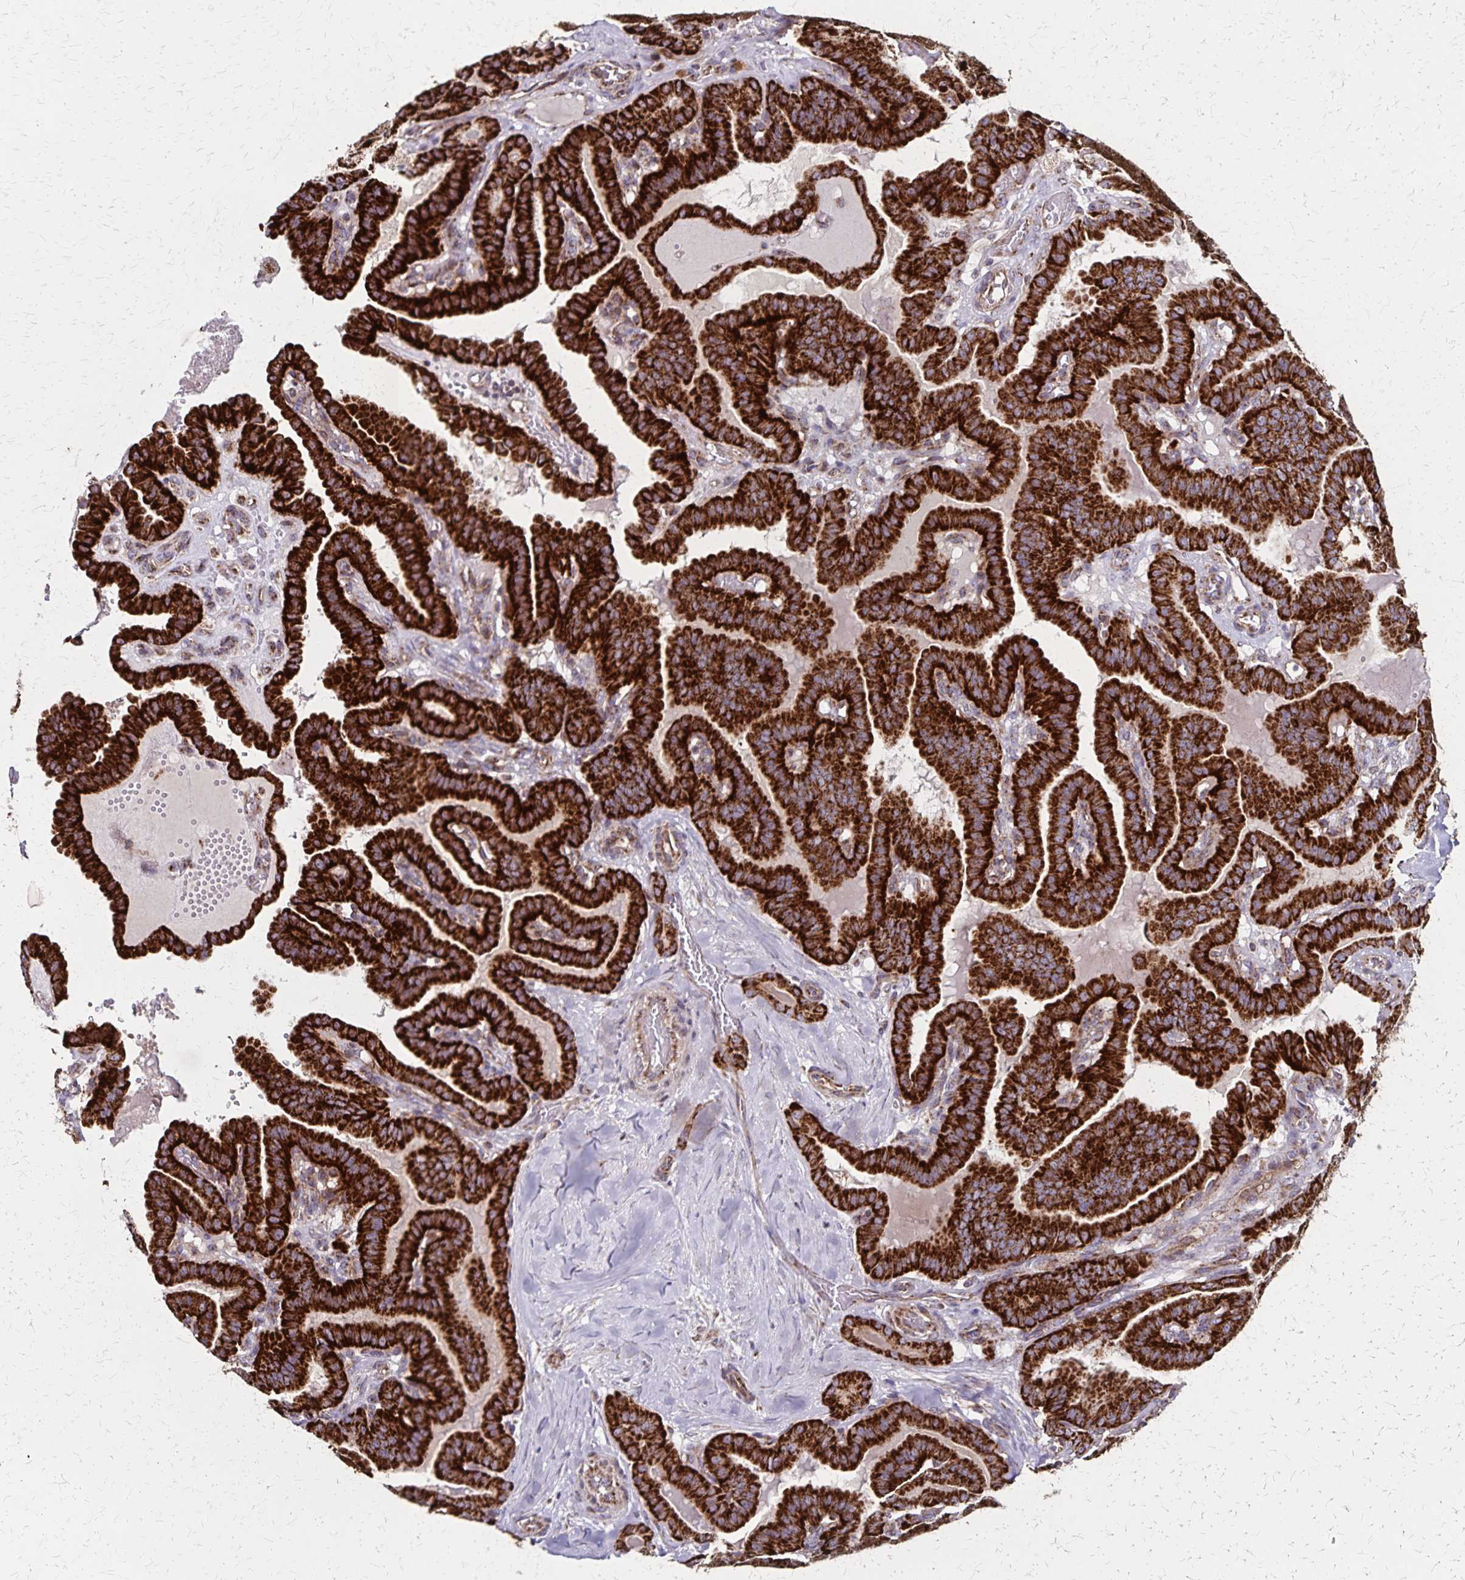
{"staining": {"intensity": "strong", "quantity": ">75%", "location": "cytoplasmic/membranous"}, "tissue": "thyroid cancer", "cell_type": "Tumor cells", "image_type": "cancer", "snomed": [{"axis": "morphology", "description": "Papillary adenocarcinoma, NOS"}, {"axis": "topography", "description": "Thyroid gland"}], "caption": "The micrograph demonstrates immunohistochemical staining of thyroid papillary adenocarcinoma. There is strong cytoplasmic/membranous staining is present in about >75% of tumor cells. The staining was performed using DAB (3,3'-diaminobenzidine) to visualize the protein expression in brown, while the nuclei were stained in blue with hematoxylin (Magnification: 20x).", "gene": "NFS1", "patient": {"sex": "male", "age": 87}}